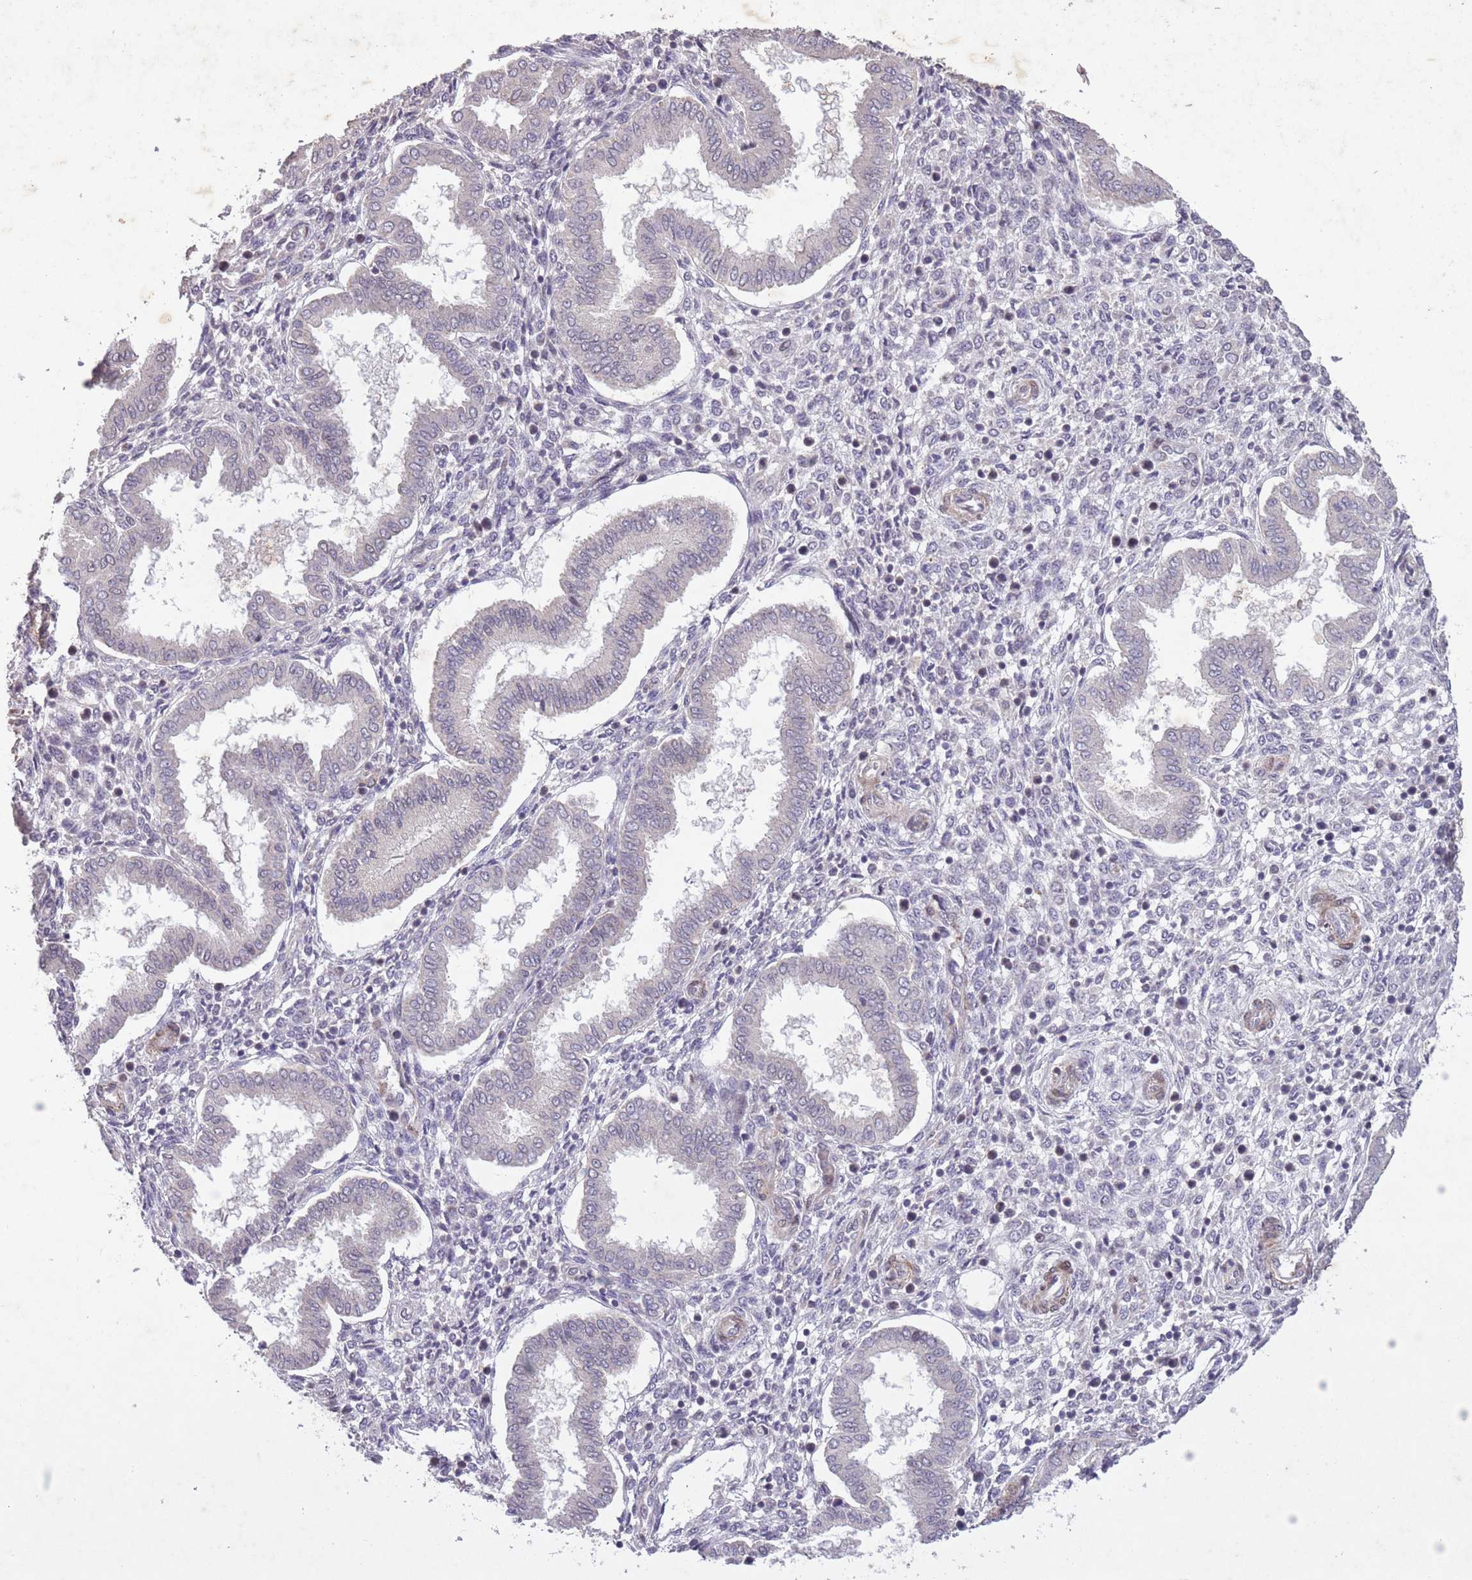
{"staining": {"intensity": "negative", "quantity": "none", "location": "none"}, "tissue": "endometrium", "cell_type": "Cells in endometrial stroma", "image_type": "normal", "snomed": [{"axis": "morphology", "description": "Normal tissue, NOS"}, {"axis": "topography", "description": "Endometrium"}], "caption": "Immunohistochemistry micrograph of unremarkable endometrium: endometrium stained with DAB (3,3'-diaminobenzidine) demonstrates no significant protein expression in cells in endometrial stroma.", "gene": "CBX6", "patient": {"sex": "female", "age": 24}}